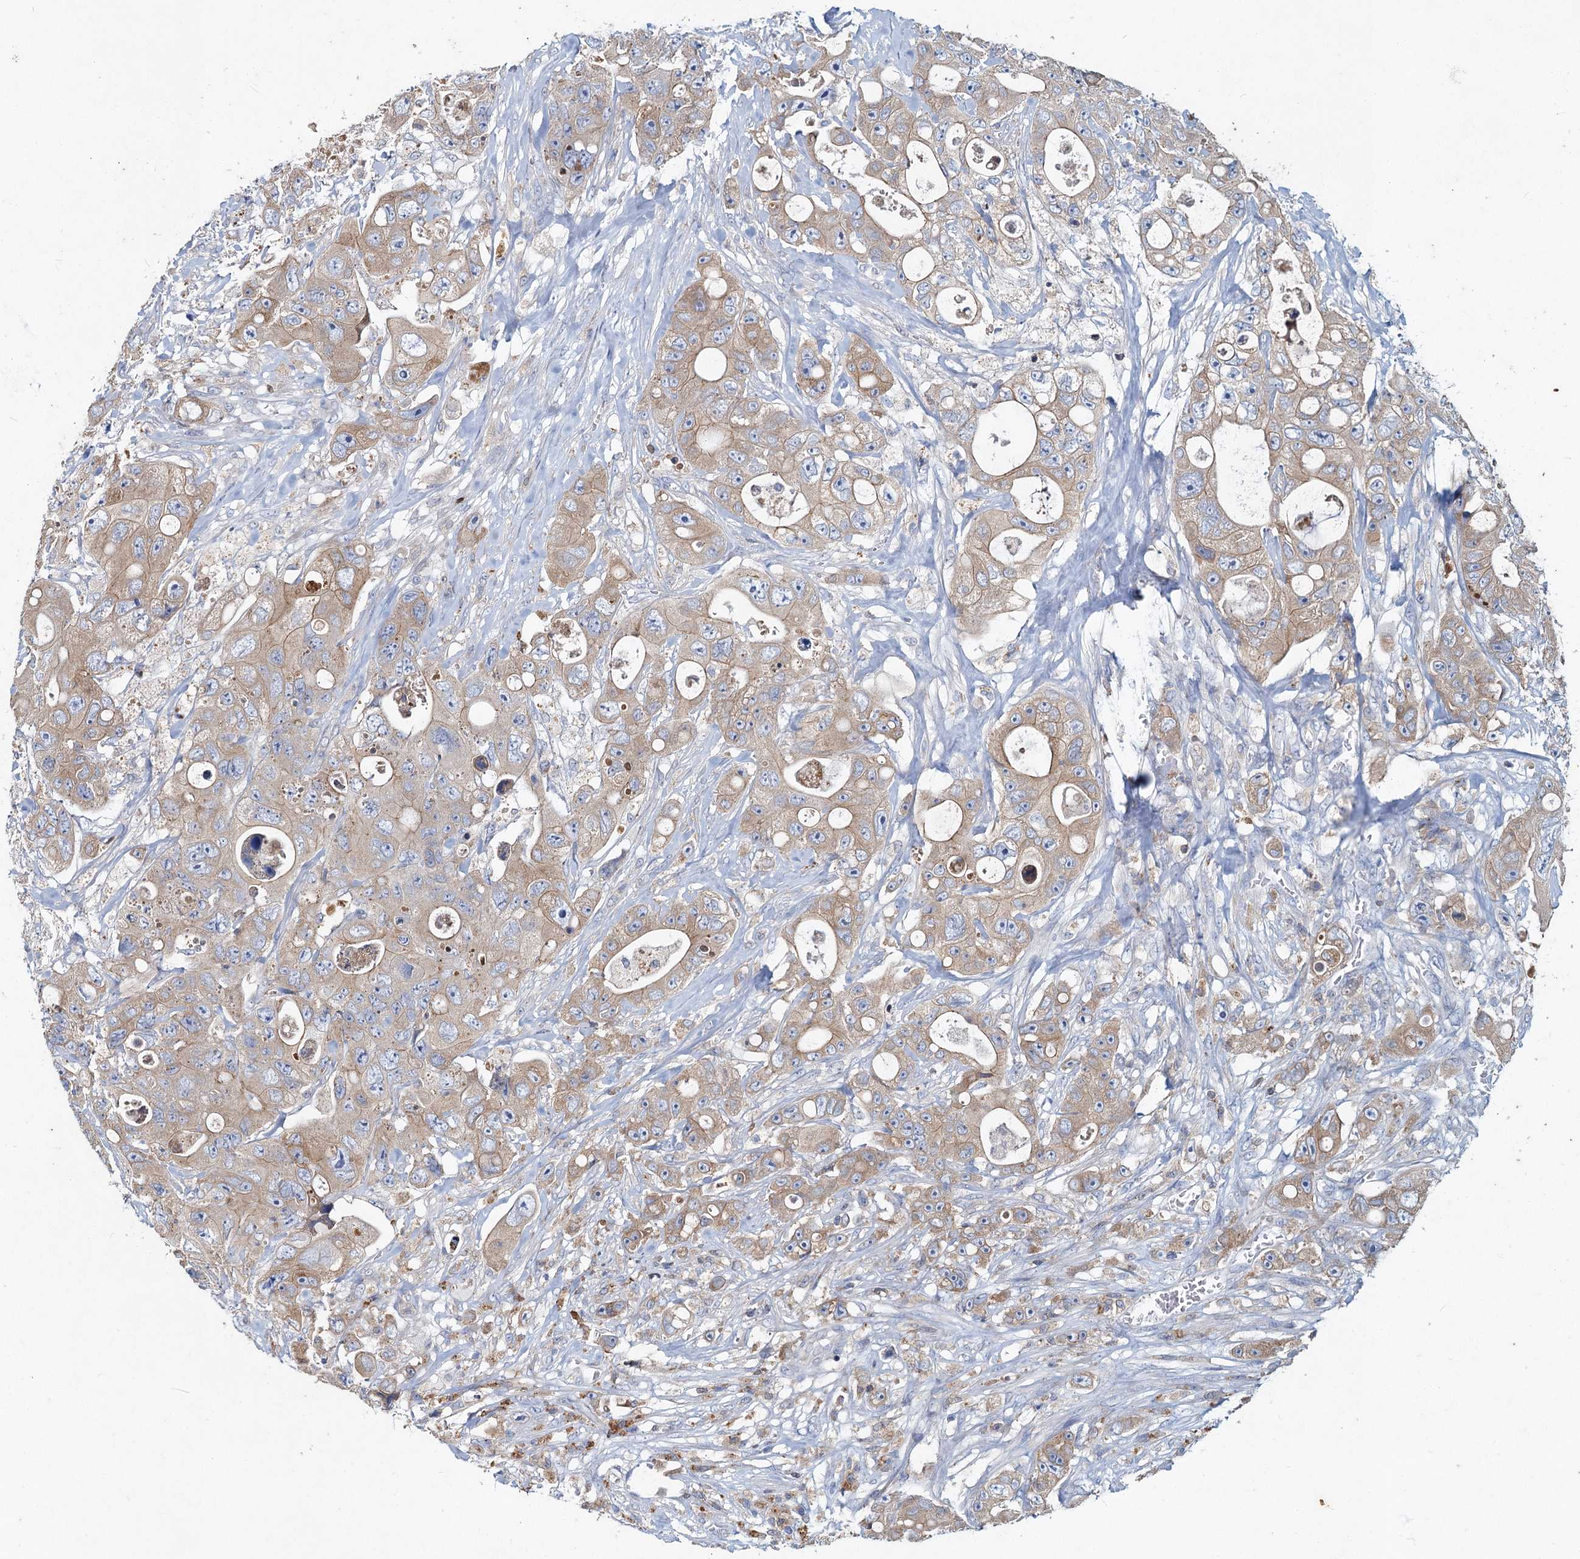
{"staining": {"intensity": "weak", "quantity": ">75%", "location": "cytoplasmic/membranous"}, "tissue": "colorectal cancer", "cell_type": "Tumor cells", "image_type": "cancer", "snomed": [{"axis": "morphology", "description": "Adenocarcinoma, NOS"}, {"axis": "topography", "description": "Colon"}], "caption": "The micrograph displays staining of adenocarcinoma (colorectal), revealing weak cytoplasmic/membranous protein expression (brown color) within tumor cells.", "gene": "TMX2", "patient": {"sex": "female", "age": 46}}